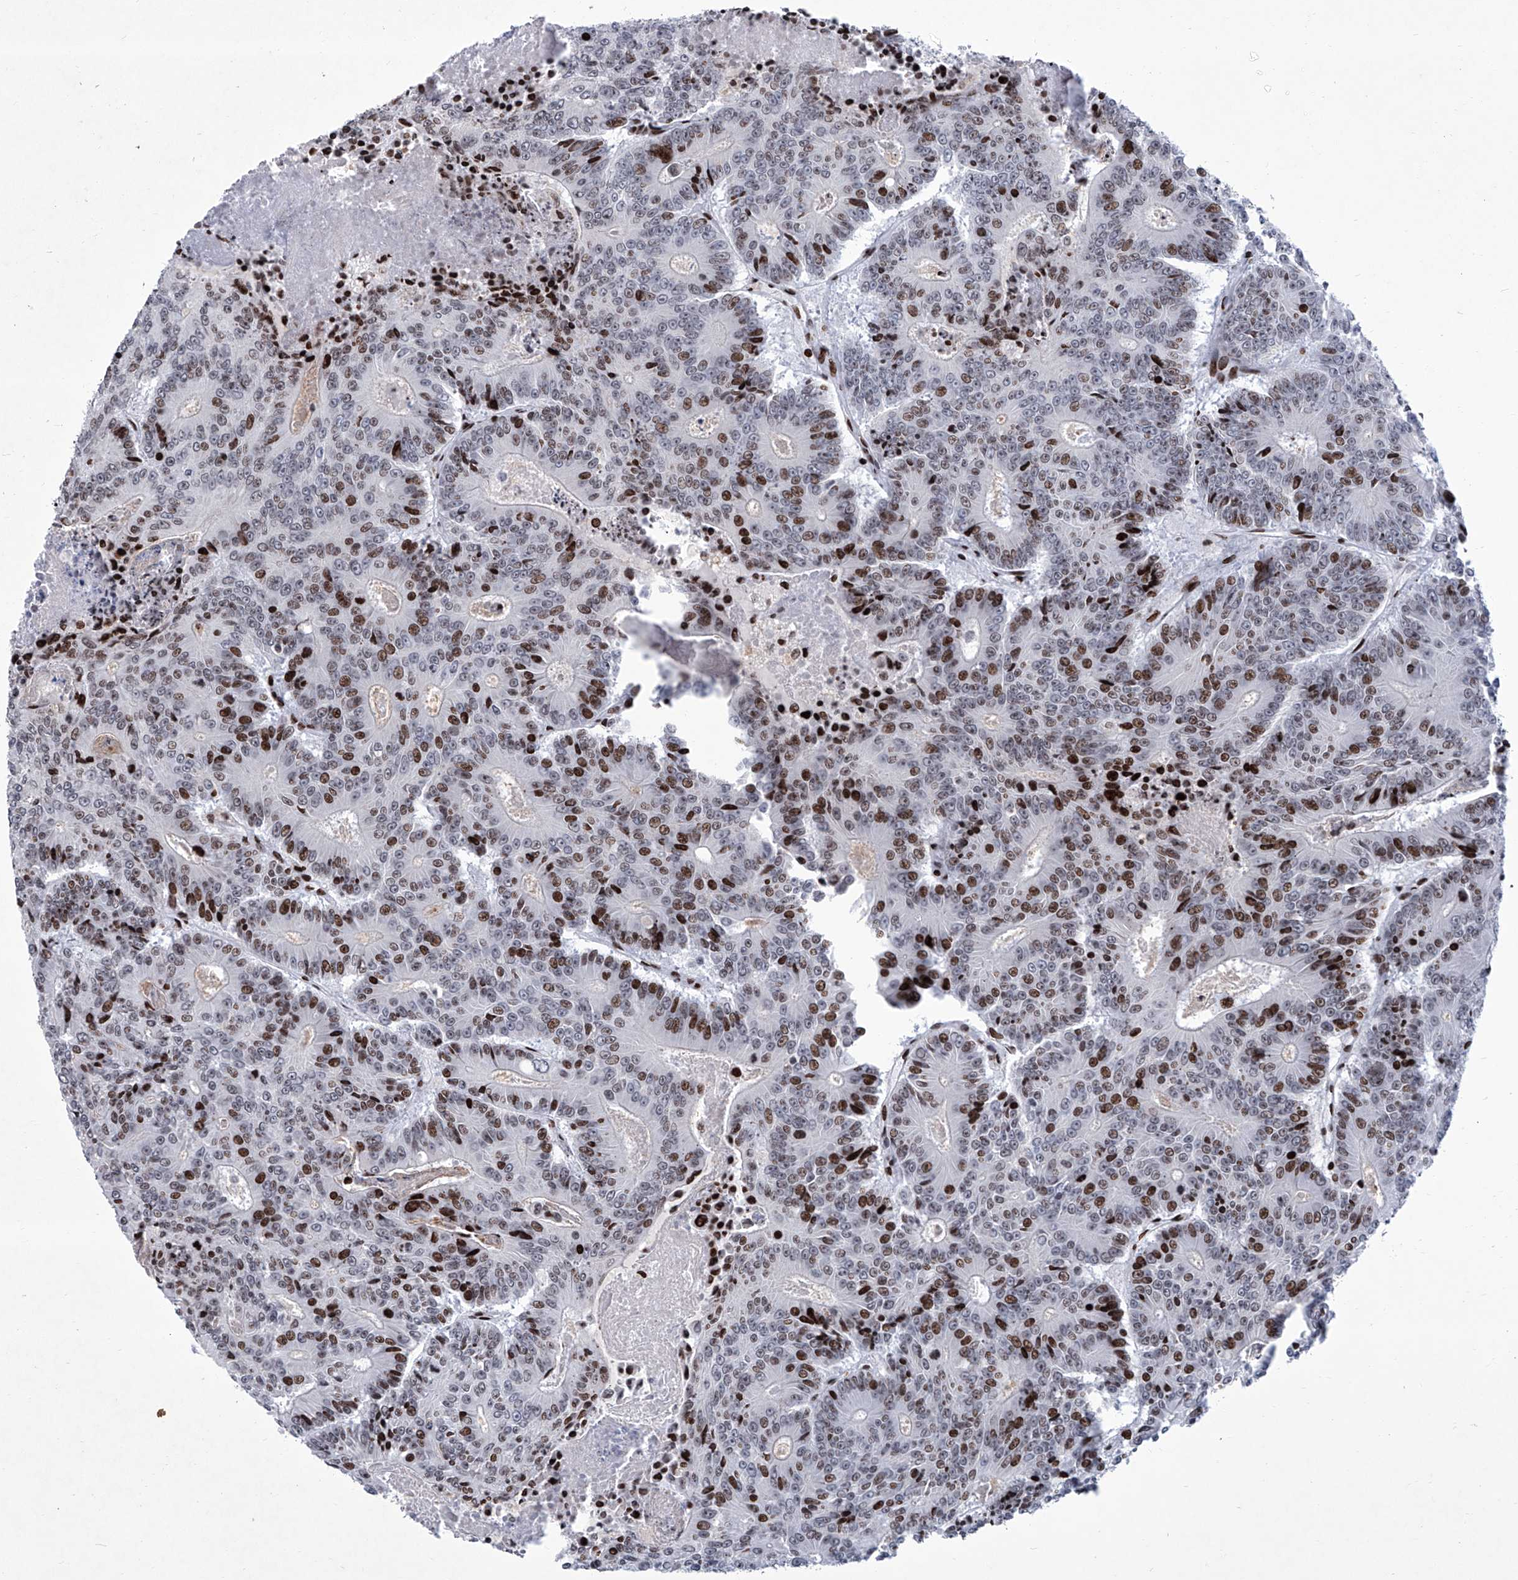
{"staining": {"intensity": "moderate", "quantity": "25%-75%", "location": "nuclear"}, "tissue": "colorectal cancer", "cell_type": "Tumor cells", "image_type": "cancer", "snomed": [{"axis": "morphology", "description": "Adenocarcinoma, NOS"}, {"axis": "topography", "description": "Colon"}], "caption": "Moderate nuclear protein positivity is identified in approximately 25%-75% of tumor cells in colorectal cancer. The protein of interest is shown in brown color, while the nuclei are stained blue.", "gene": "HEY2", "patient": {"sex": "male", "age": 83}}